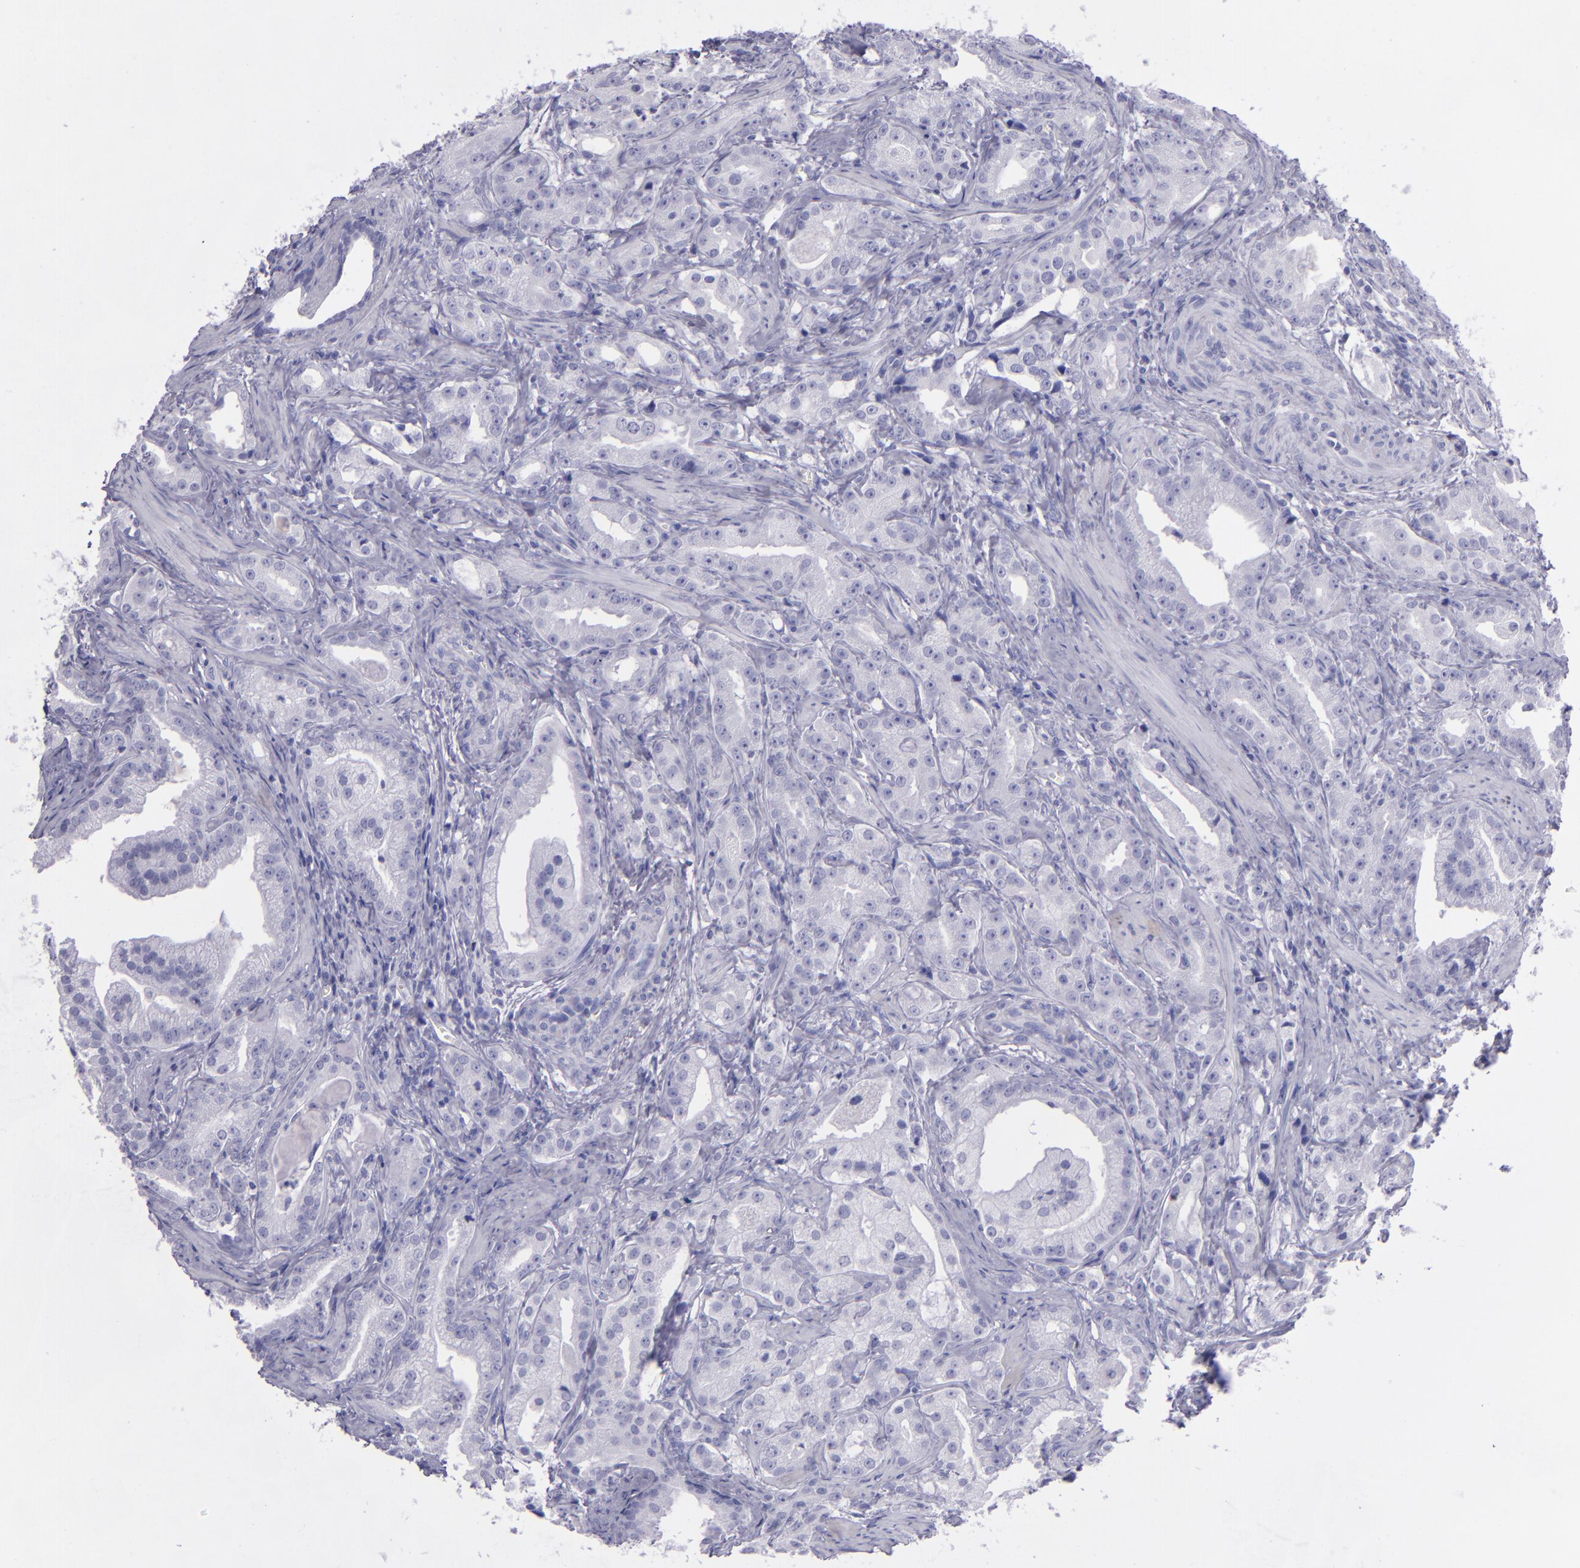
{"staining": {"intensity": "negative", "quantity": "none", "location": "none"}, "tissue": "prostate cancer", "cell_type": "Tumor cells", "image_type": "cancer", "snomed": [{"axis": "morphology", "description": "Adenocarcinoma, Low grade"}, {"axis": "topography", "description": "Prostate"}], "caption": "The immunohistochemistry photomicrograph has no significant staining in tumor cells of prostate cancer tissue.", "gene": "TNNT3", "patient": {"sex": "male", "age": 59}}